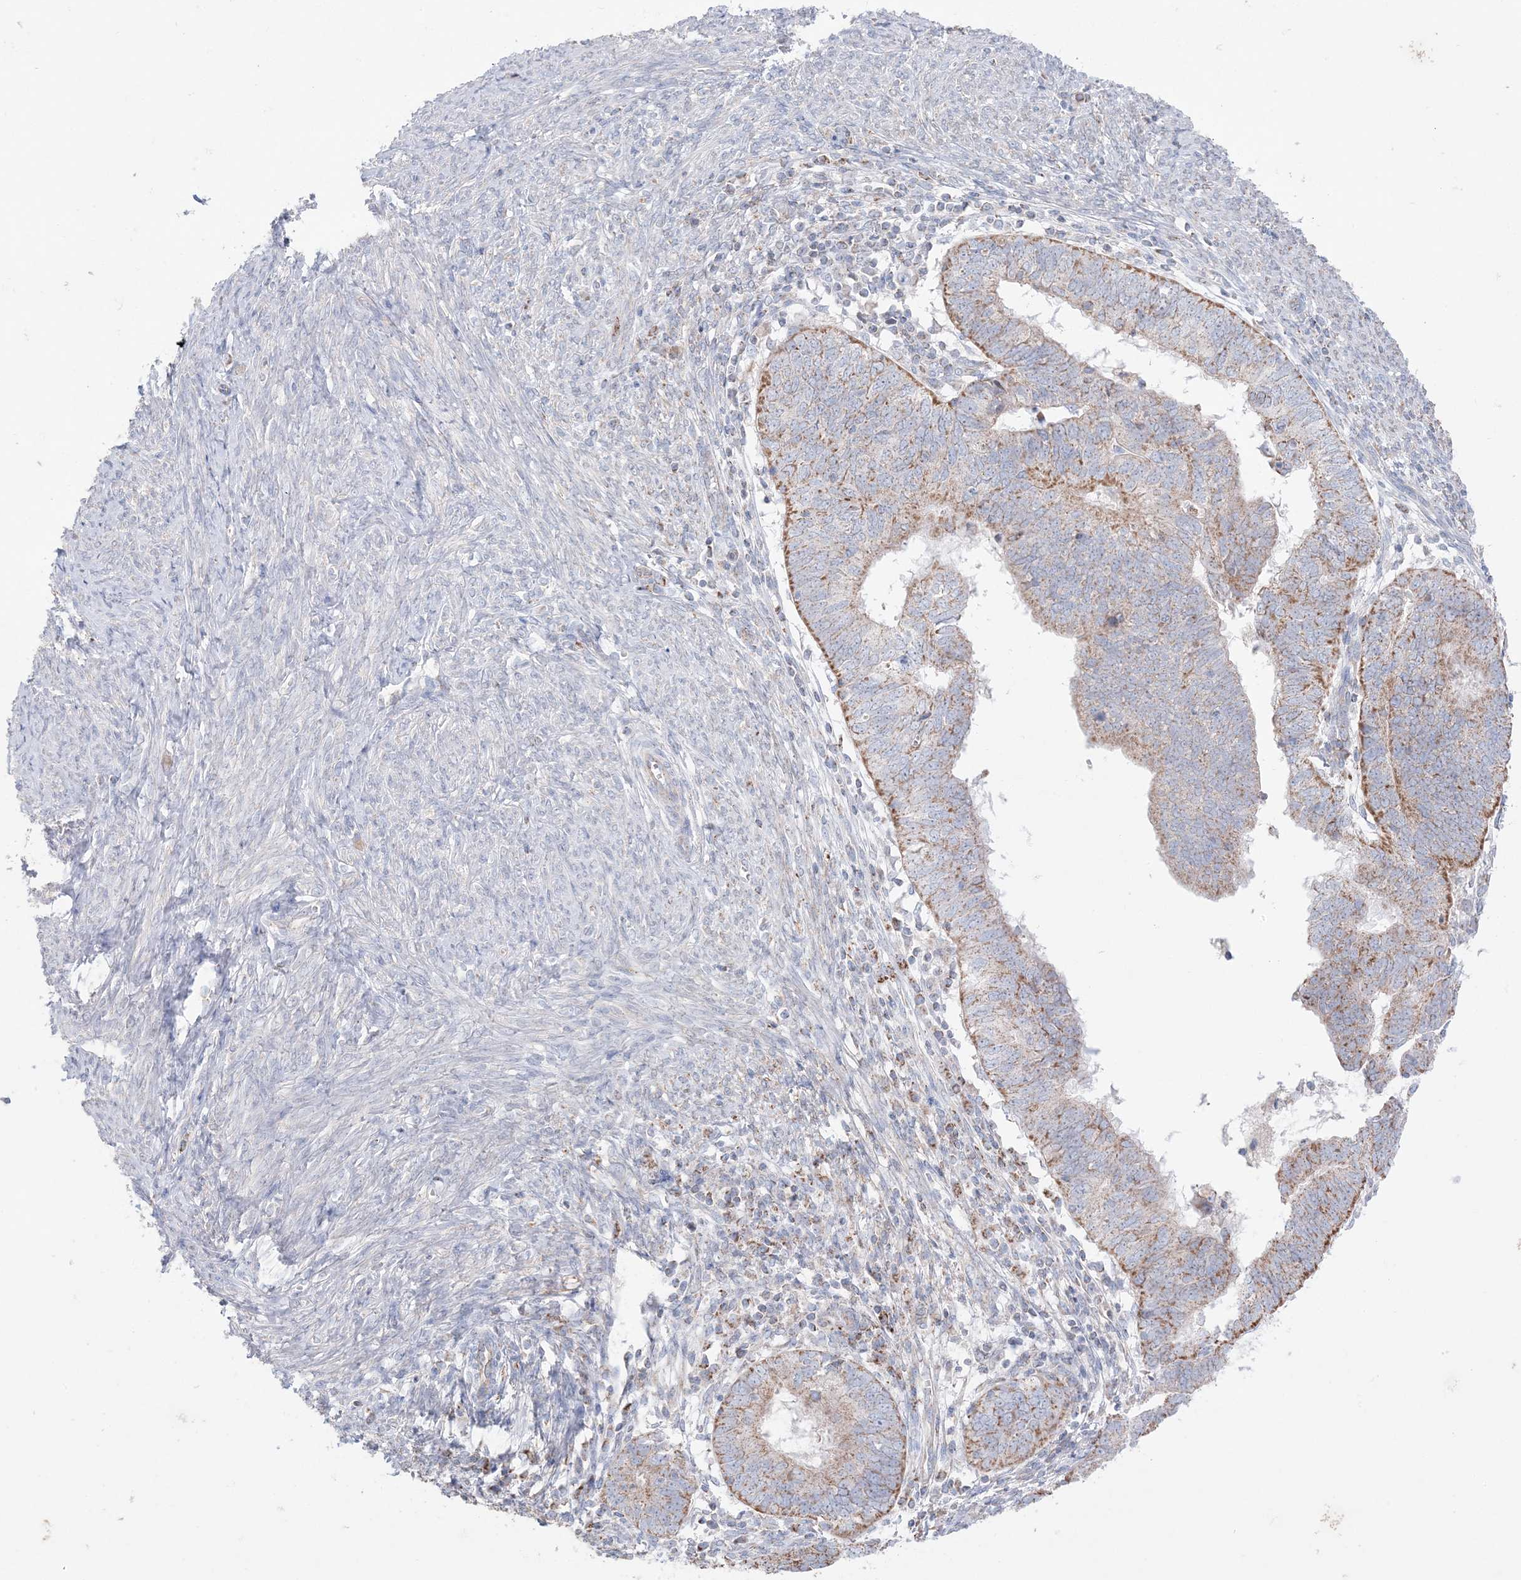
{"staining": {"intensity": "moderate", "quantity": ">75%", "location": "cytoplasmic/membranous"}, "tissue": "endometrial cancer", "cell_type": "Tumor cells", "image_type": "cancer", "snomed": [{"axis": "morphology", "description": "Adenocarcinoma, NOS"}, {"axis": "topography", "description": "Uterus"}], "caption": "An image of human endometrial cancer (adenocarcinoma) stained for a protein reveals moderate cytoplasmic/membranous brown staining in tumor cells.", "gene": "KCTD6", "patient": {"sex": "female", "age": 77}}